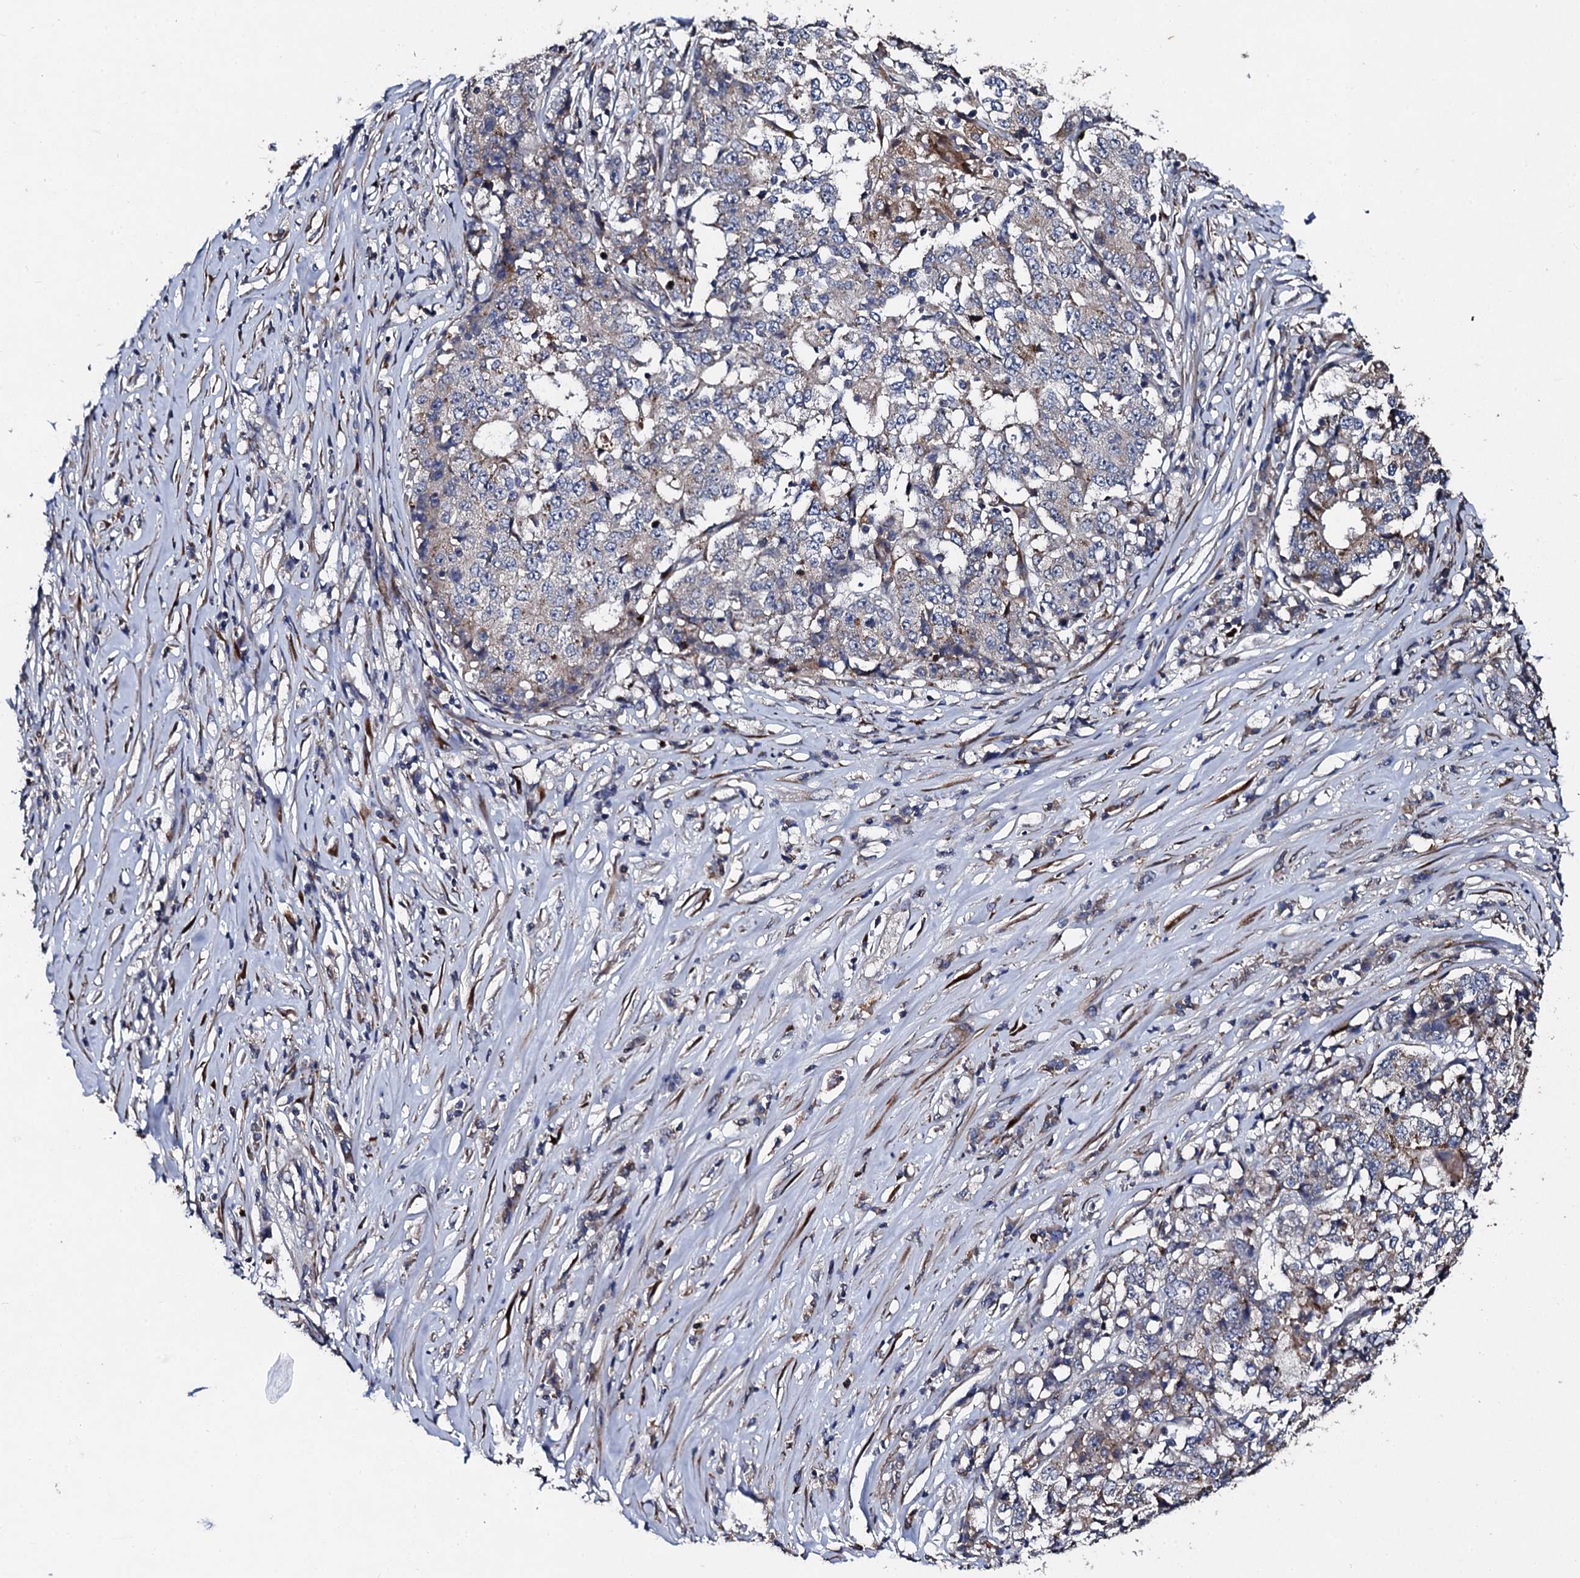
{"staining": {"intensity": "weak", "quantity": "<25%", "location": "cytoplasmic/membranous"}, "tissue": "stomach cancer", "cell_type": "Tumor cells", "image_type": "cancer", "snomed": [{"axis": "morphology", "description": "Adenocarcinoma, NOS"}, {"axis": "topography", "description": "Stomach"}], "caption": "This image is of stomach cancer stained with immunohistochemistry to label a protein in brown with the nuclei are counter-stained blue. There is no positivity in tumor cells. (DAB (3,3'-diaminobenzidine) immunohistochemistry with hematoxylin counter stain).", "gene": "LRRC28", "patient": {"sex": "male", "age": 59}}